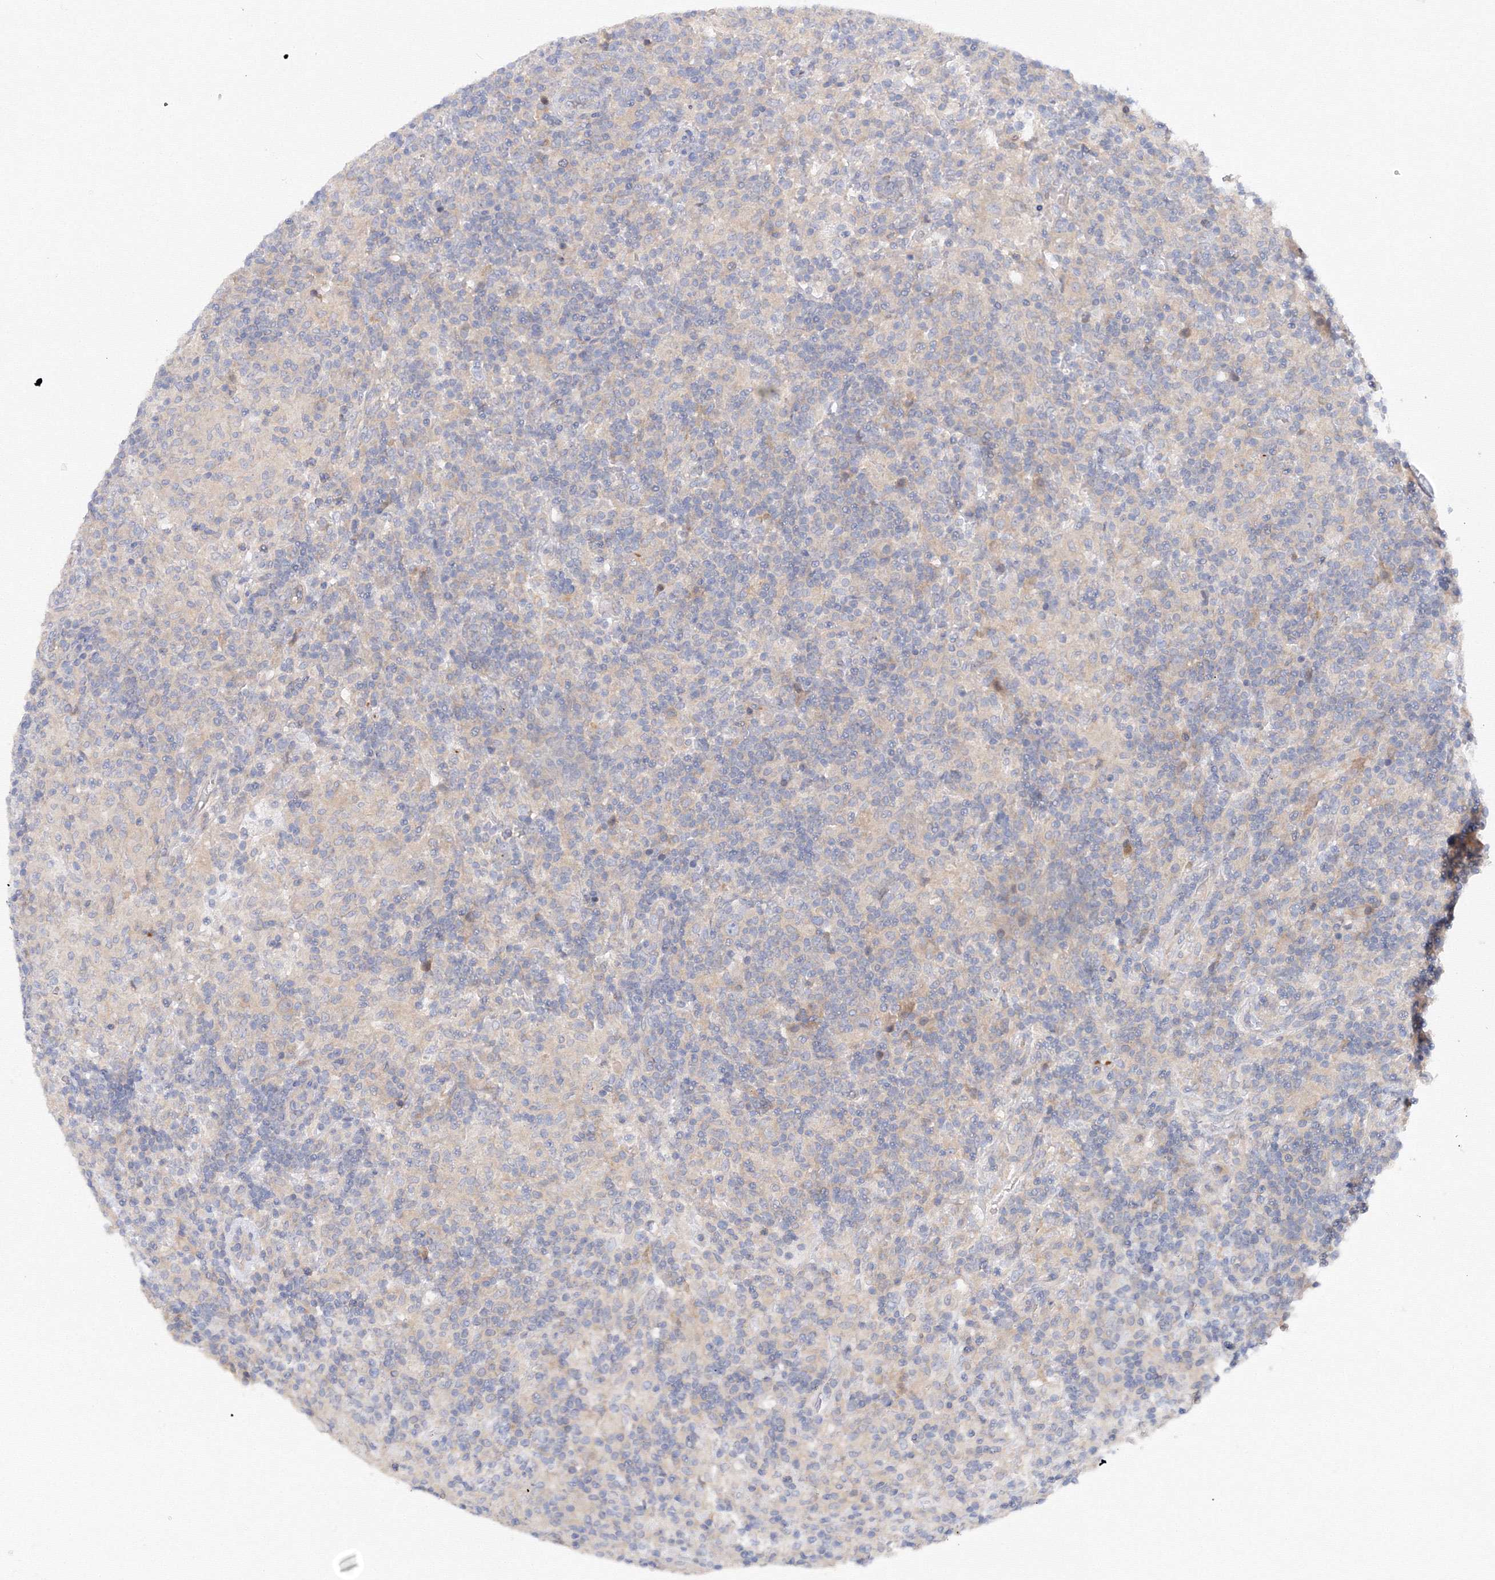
{"staining": {"intensity": "negative", "quantity": "none", "location": "none"}, "tissue": "lymphoma", "cell_type": "Tumor cells", "image_type": "cancer", "snomed": [{"axis": "morphology", "description": "Hodgkin's disease, NOS"}, {"axis": "topography", "description": "Lymph node"}], "caption": "A micrograph of human lymphoma is negative for staining in tumor cells. (DAB (3,3'-diaminobenzidine) immunohistochemistry with hematoxylin counter stain).", "gene": "DIS3L2", "patient": {"sex": "male", "age": 70}}